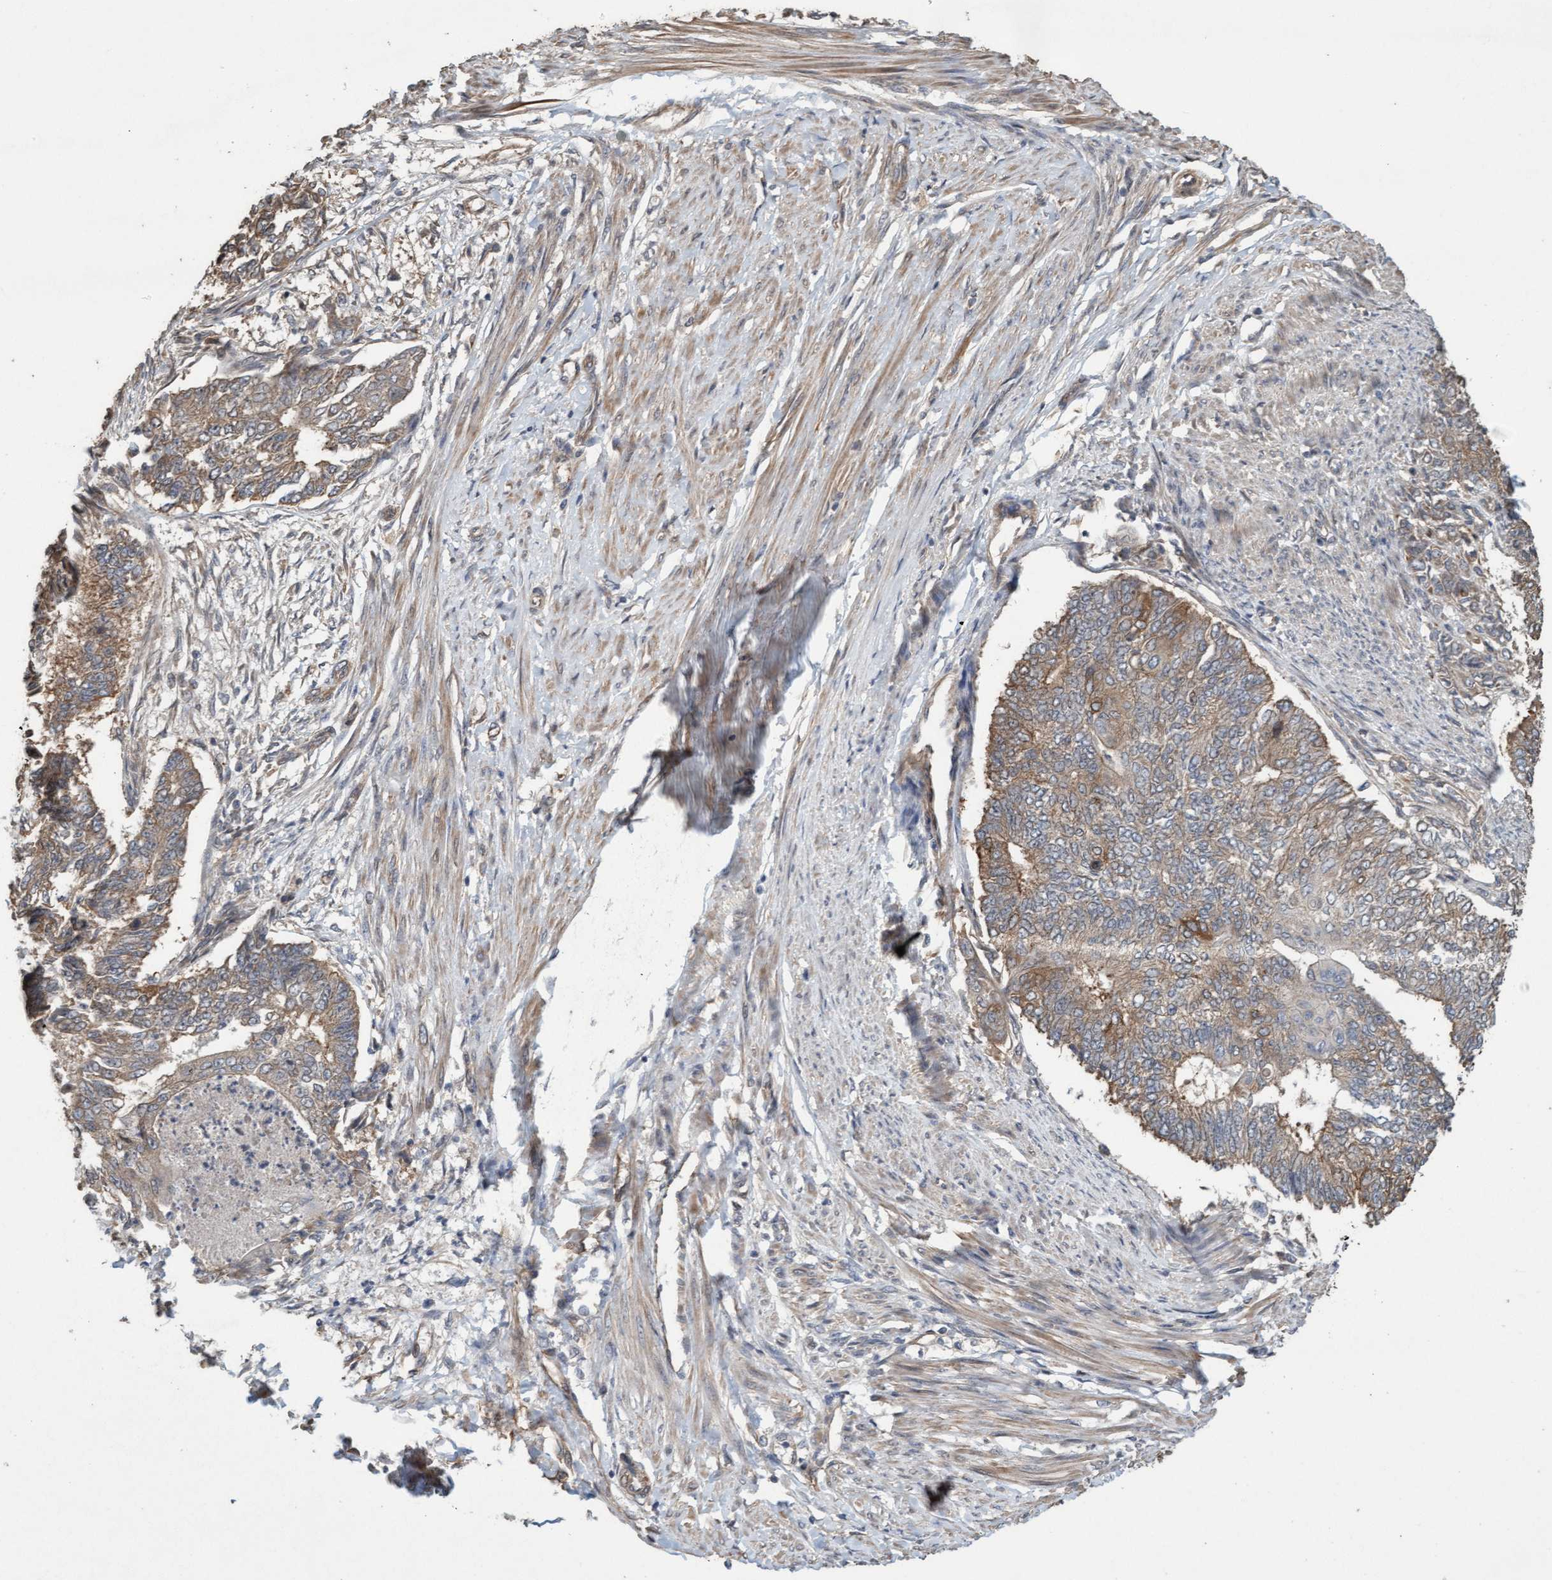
{"staining": {"intensity": "weak", "quantity": ">75%", "location": "cytoplasmic/membranous"}, "tissue": "endometrial cancer", "cell_type": "Tumor cells", "image_type": "cancer", "snomed": [{"axis": "morphology", "description": "Adenocarcinoma, NOS"}, {"axis": "topography", "description": "Endometrium"}], "caption": "IHC of endometrial cancer (adenocarcinoma) shows low levels of weak cytoplasmic/membranous expression in about >75% of tumor cells. The protein of interest is stained brown, and the nuclei are stained in blue (DAB (3,3'-diaminobenzidine) IHC with brightfield microscopy, high magnification).", "gene": "CDC42EP4", "patient": {"sex": "female", "age": 32}}